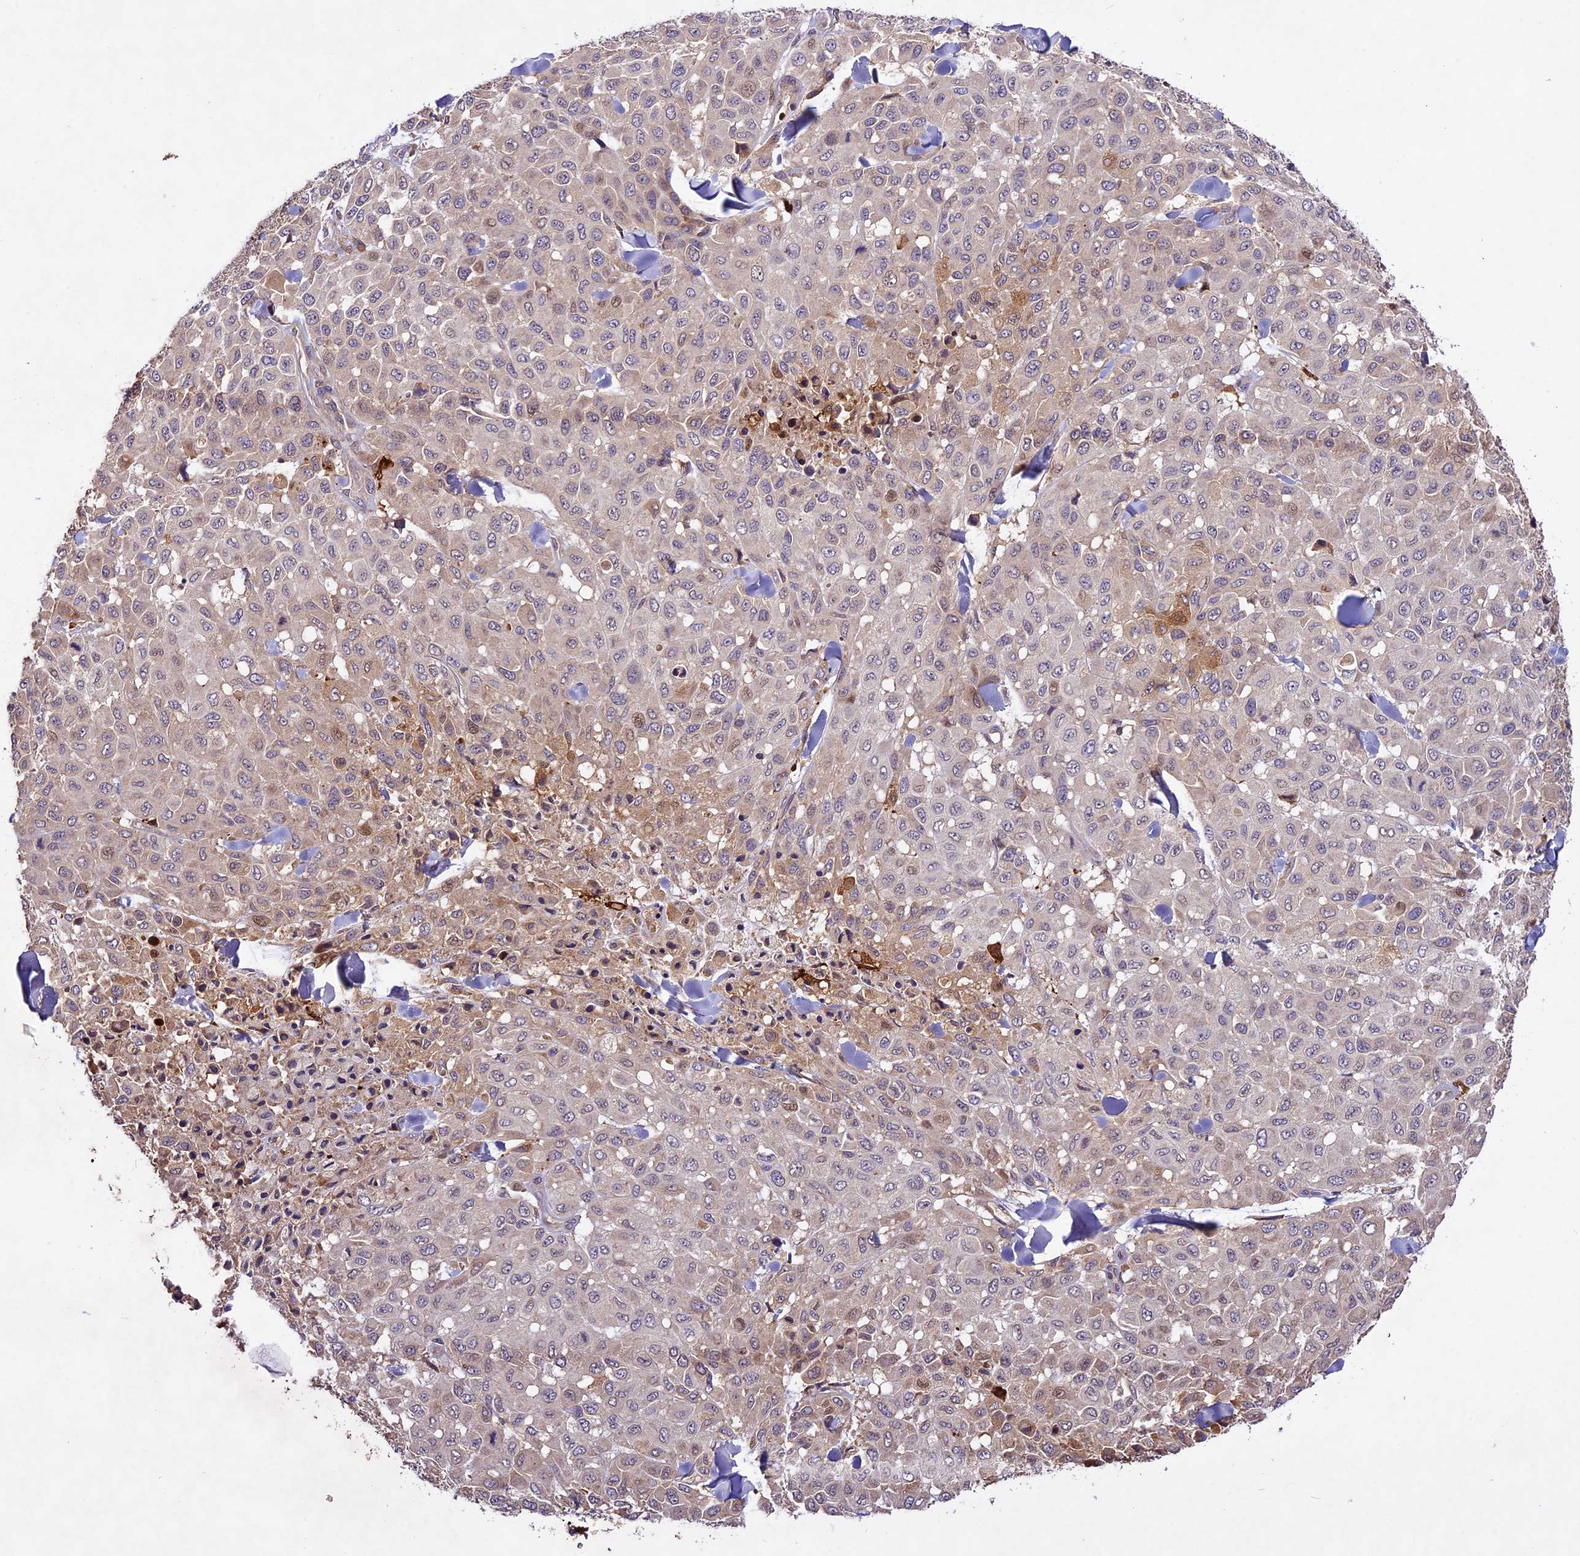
{"staining": {"intensity": "weak", "quantity": "25%-75%", "location": "cytoplasmic/membranous"}, "tissue": "melanoma", "cell_type": "Tumor cells", "image_type": "cancer", "snomed": [{"axis": "morphology", "description": "Malignant melanoma, Metastatic site"}, {"axis": "topography", "description": "Skin"}], "caption": "The histopathology image exhibits immunohistochemical staining of malignant melanoma (metastatic site). There is weak cytoplasmic/membranous staining is appreciated in approximately 25%-75% of tumor cells.", "gene": "CILP2", "patient": {"sex": "female", "age": 81}}